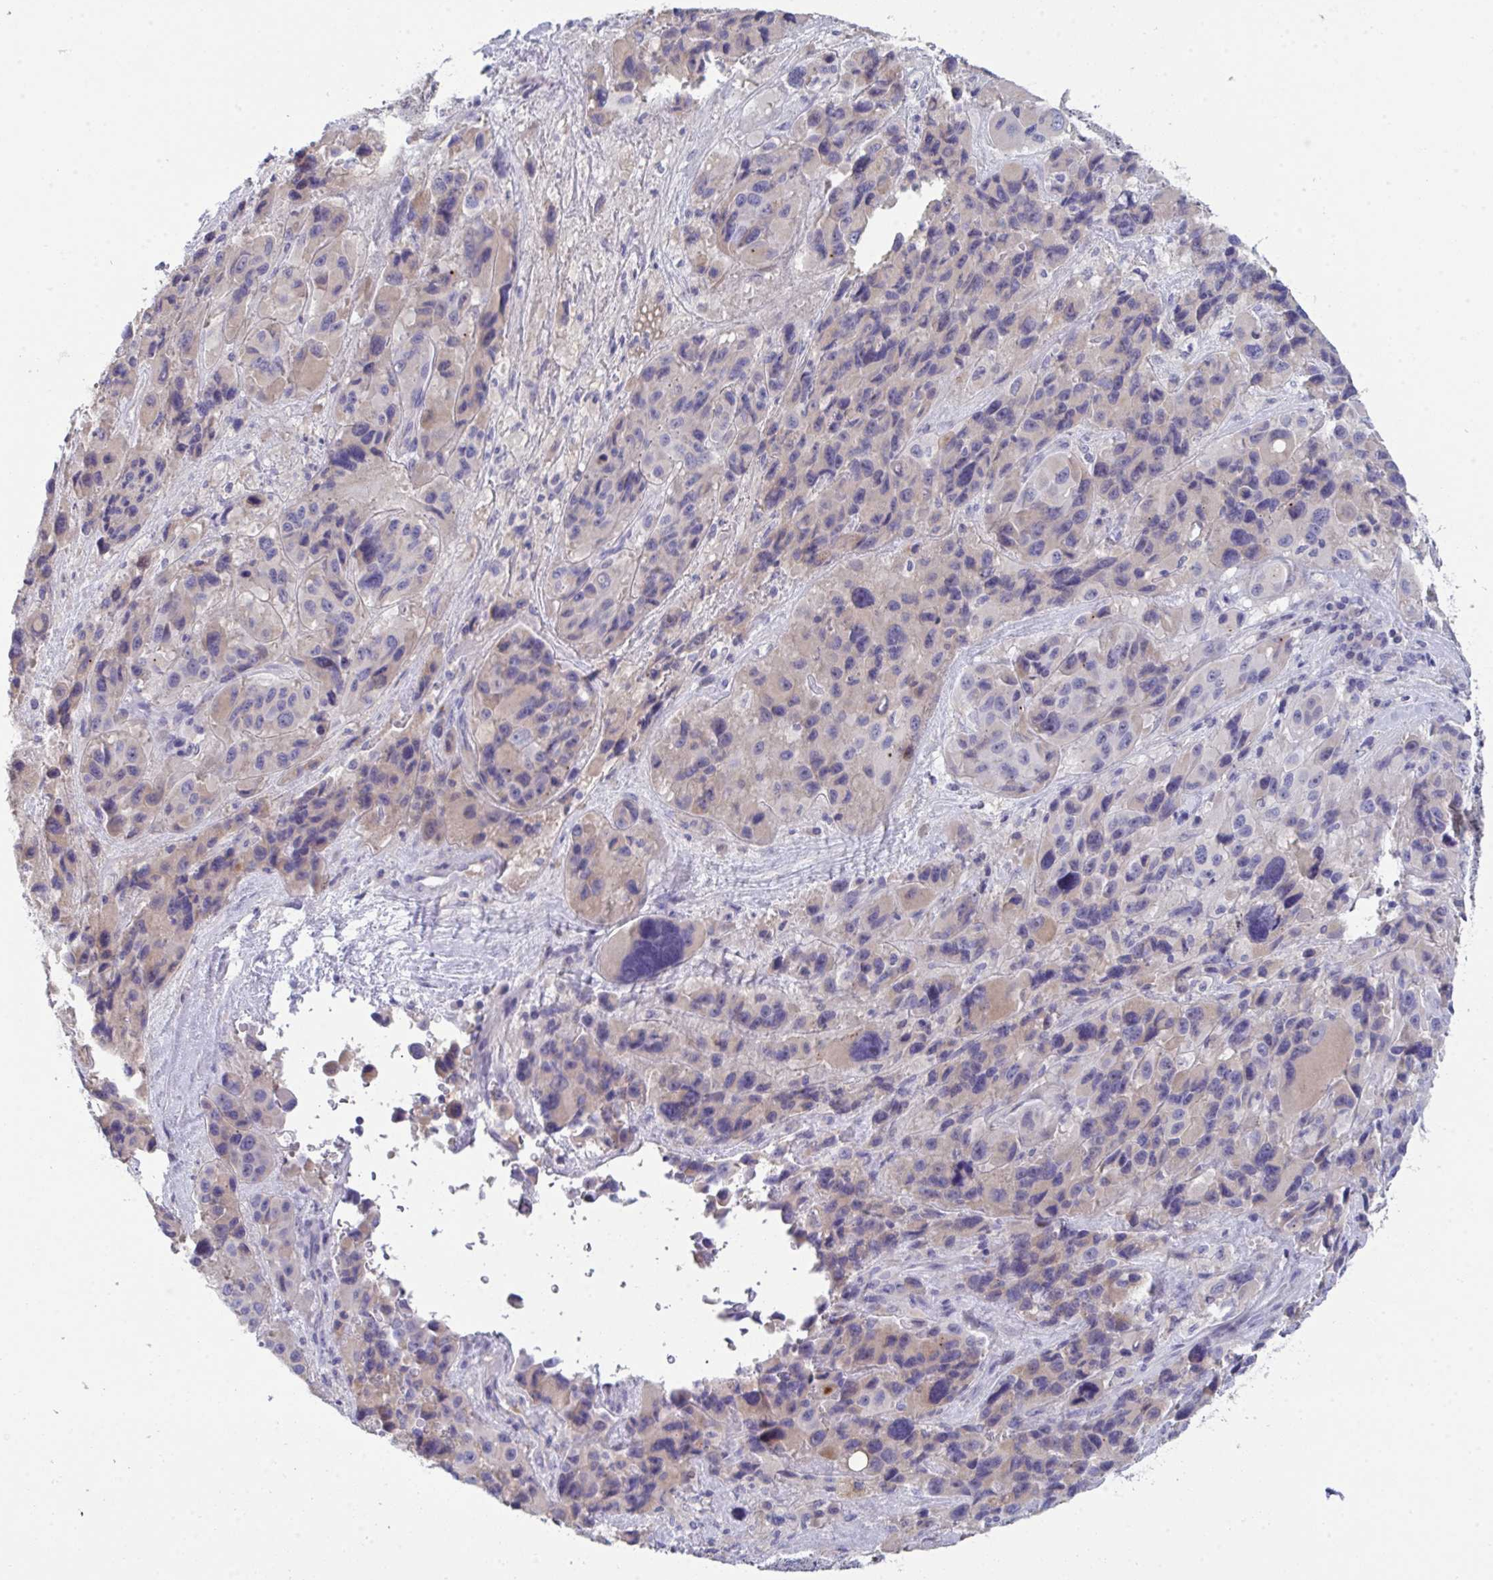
{"staining": {"intensity": "negative", "quantity": "none", "location": "none"}, "tissue": "melanoma", "cell_type": "Tumor cells", "image_type": "cancer", "snomed": [{"axis": "morphology", "description": "Malignant melanoma, Metastatic site"}, {"axis": "topography", "description": "Lymph node"}], "caption": "An image of melanoma stained for a protein shows no brown staining in tumor cells.", "gene": "HGFAC", "patient": {"sex": "female", "age": 65}}